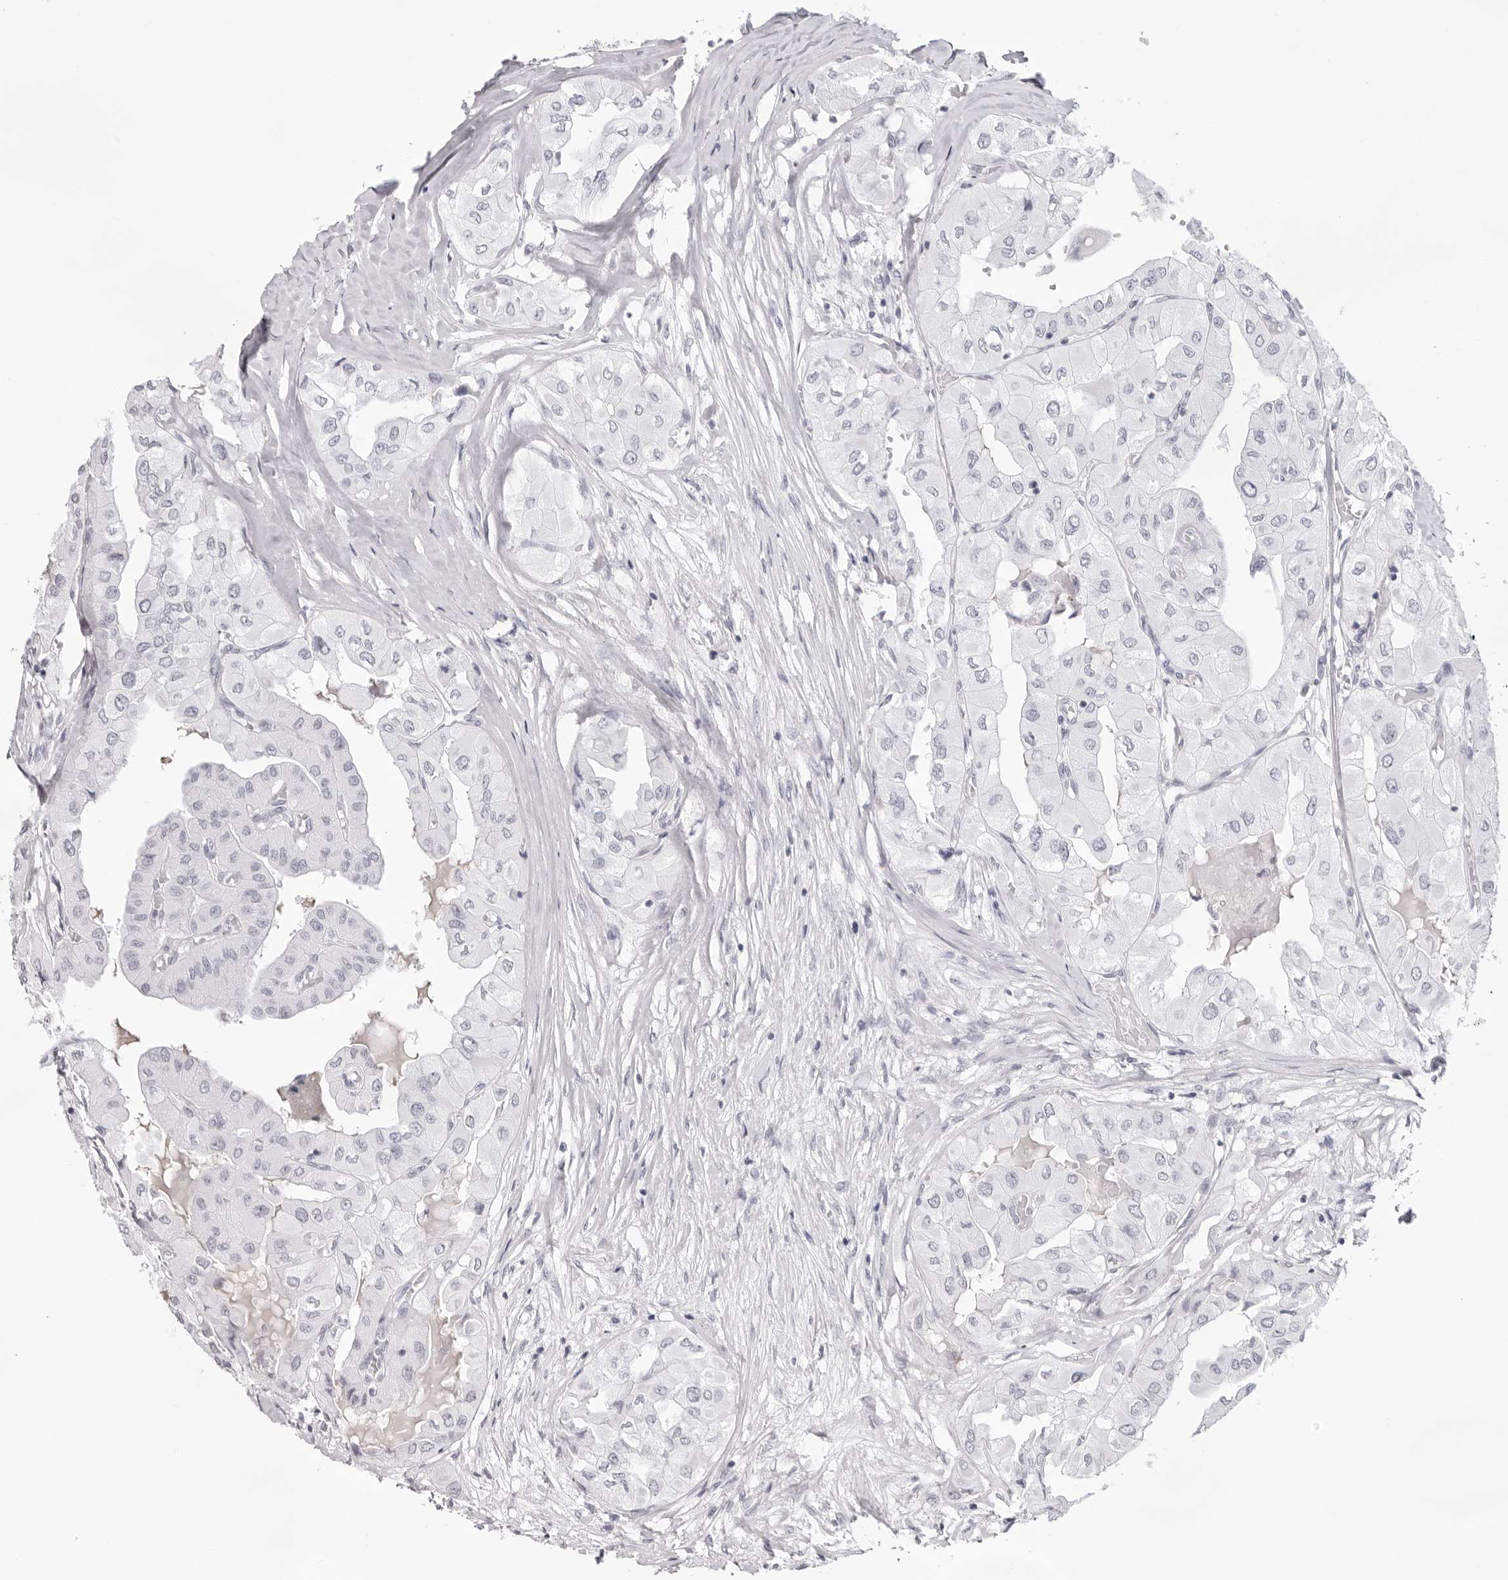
{"staining": {"intensity": "negative", "quantity": "none", "location": "none"}, "tissue": "thyroid cancer", "cell_type": "Tumor cells", "image_type": "cancer", "snomed": [{"axis": "morphology", "description": "Papillary adenocarcinoma, NOS"}, {"axis": "topography", "description": "Thyroid gland"}], "caption": "Thyroid cancer (papillary adenocarcinoma) stained for a protein using immunohistochemistry reveals no staining tumor cells.", "gene": "INSL3", "patient": {"sex": "female", "age": 59}}